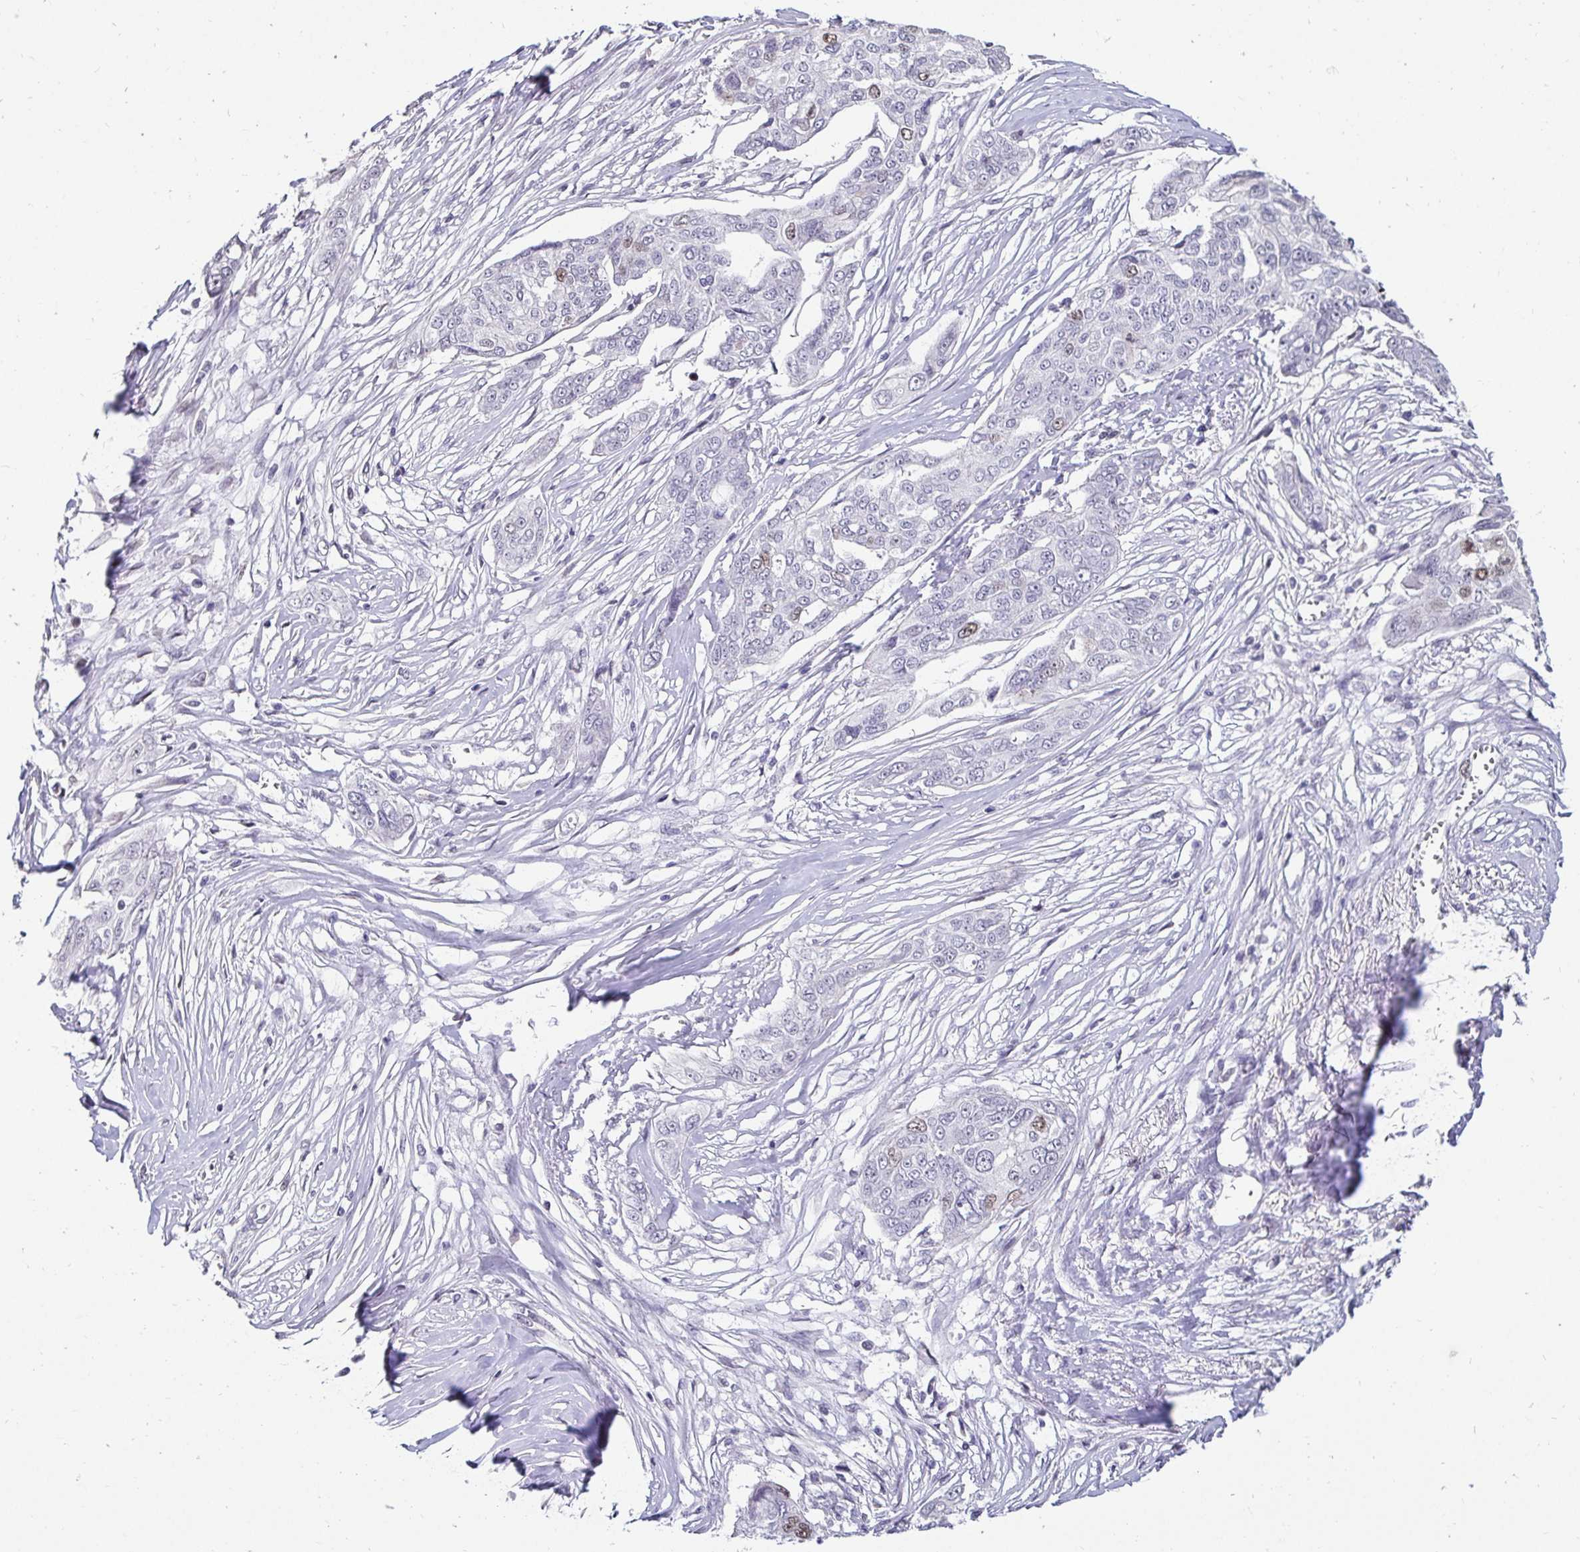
{"staining": {"intensity": "moderate", "quantity": "<25%", "location": "nuclear"}, "tissue": "ovarian cancer", "cell_type": "Tumor cells", "image_type": "cancer", "snomed": [{"axis": "morphology", "description": "Carcinoma, endometroid"}, {"axis": "topography", "description": "Ovary"}], "caption": "There is low levels of moderate nuclear staining in tumor cells of ovarian cancer, as demonstrated by immunohistochemical staining (brown color).", "gene": "ANLN", "patient": {"sex": "female", "age": 70}}